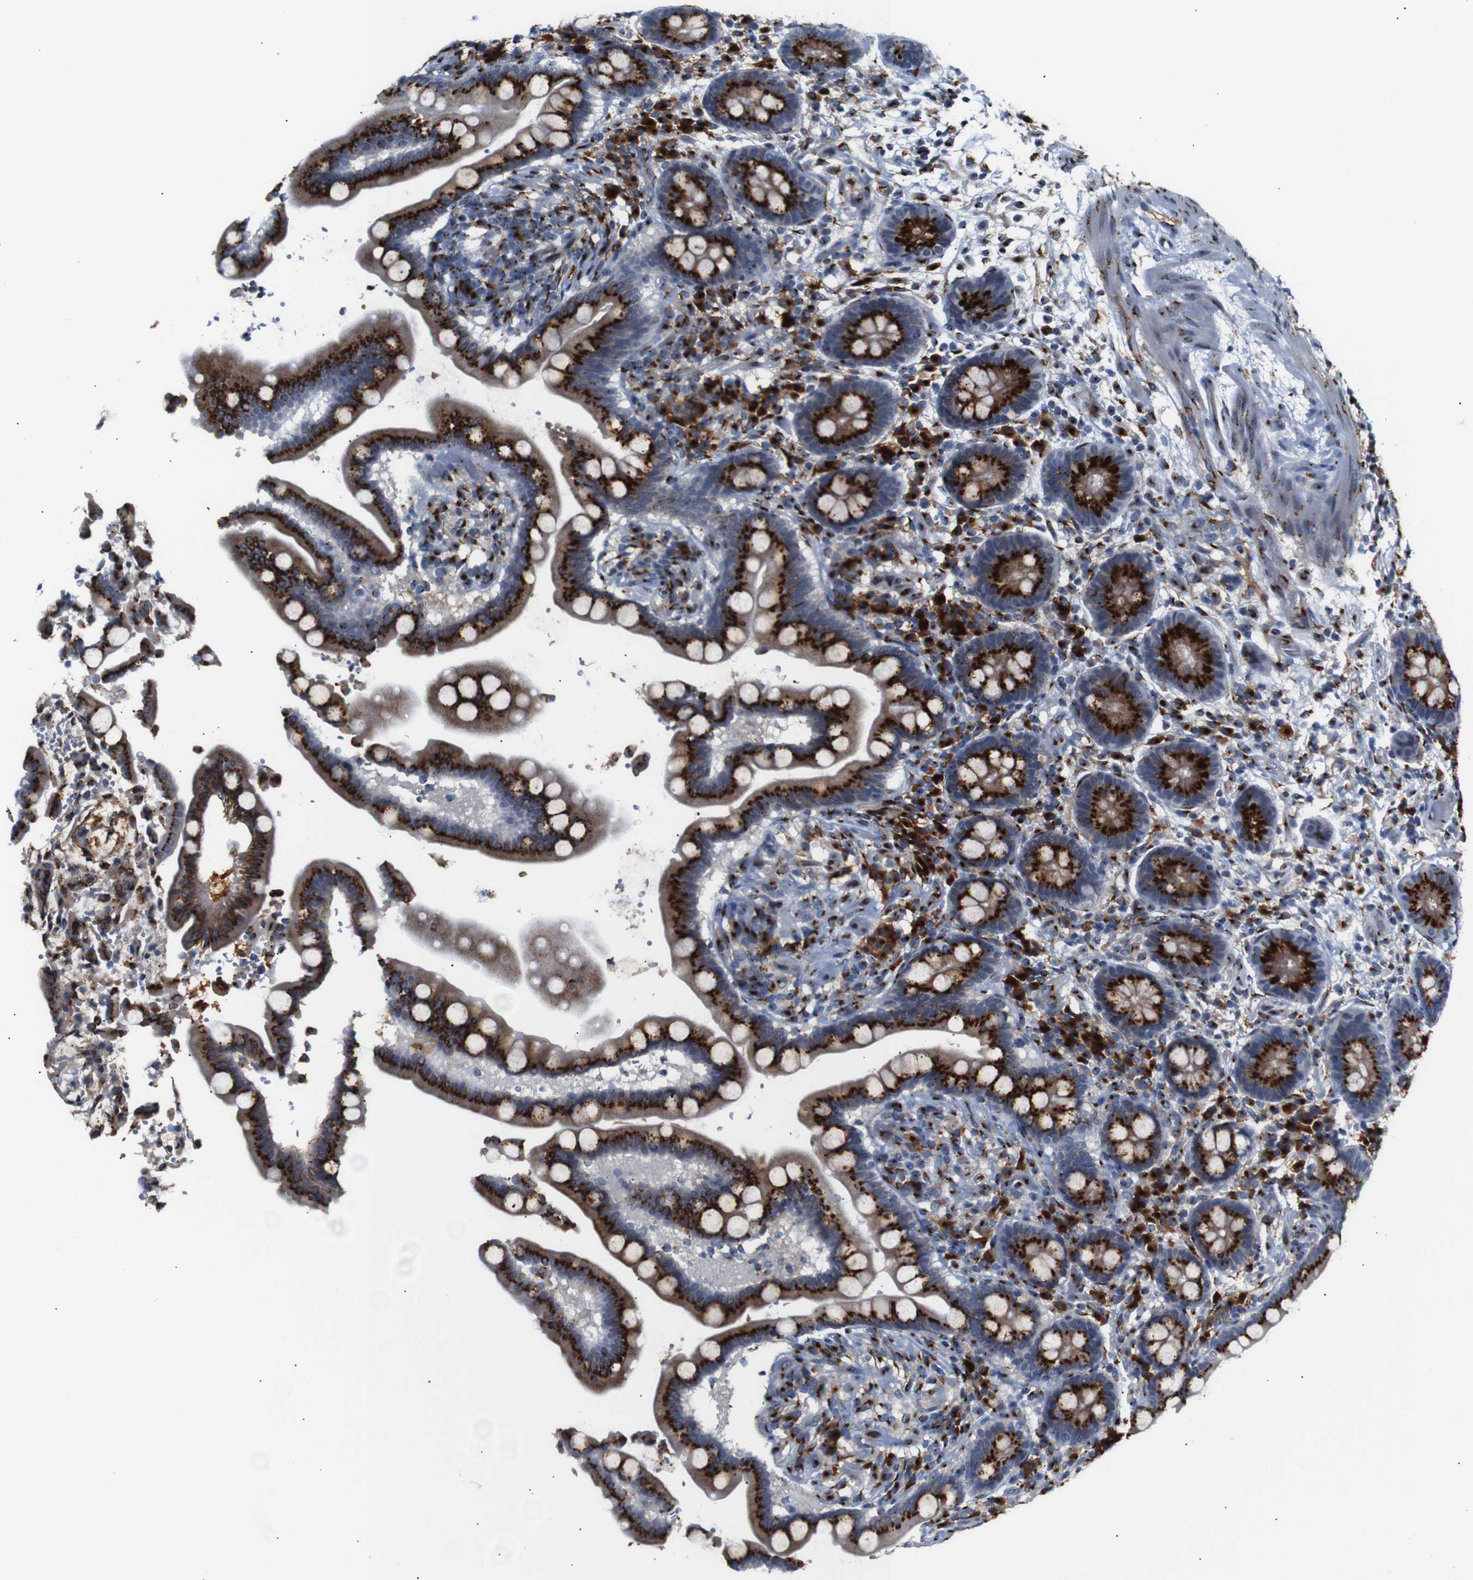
{"staining": {"intensity": "negative", "quantity": "none", "location": "none"}, "tissue": "colon", "cell_type": "Endothelial cells", "image_type": "normal", "snomed": [{"axis": "morphology", "description": "Normal tissue, NOS"}, {"axis": "topography", "description": "Colon"}], "caption": "The micrograph reveals no staining of endothelial cells in unremarkable colon.", "gene": "TGOLN2", "patient": {"sex": "male", "age": 73}}